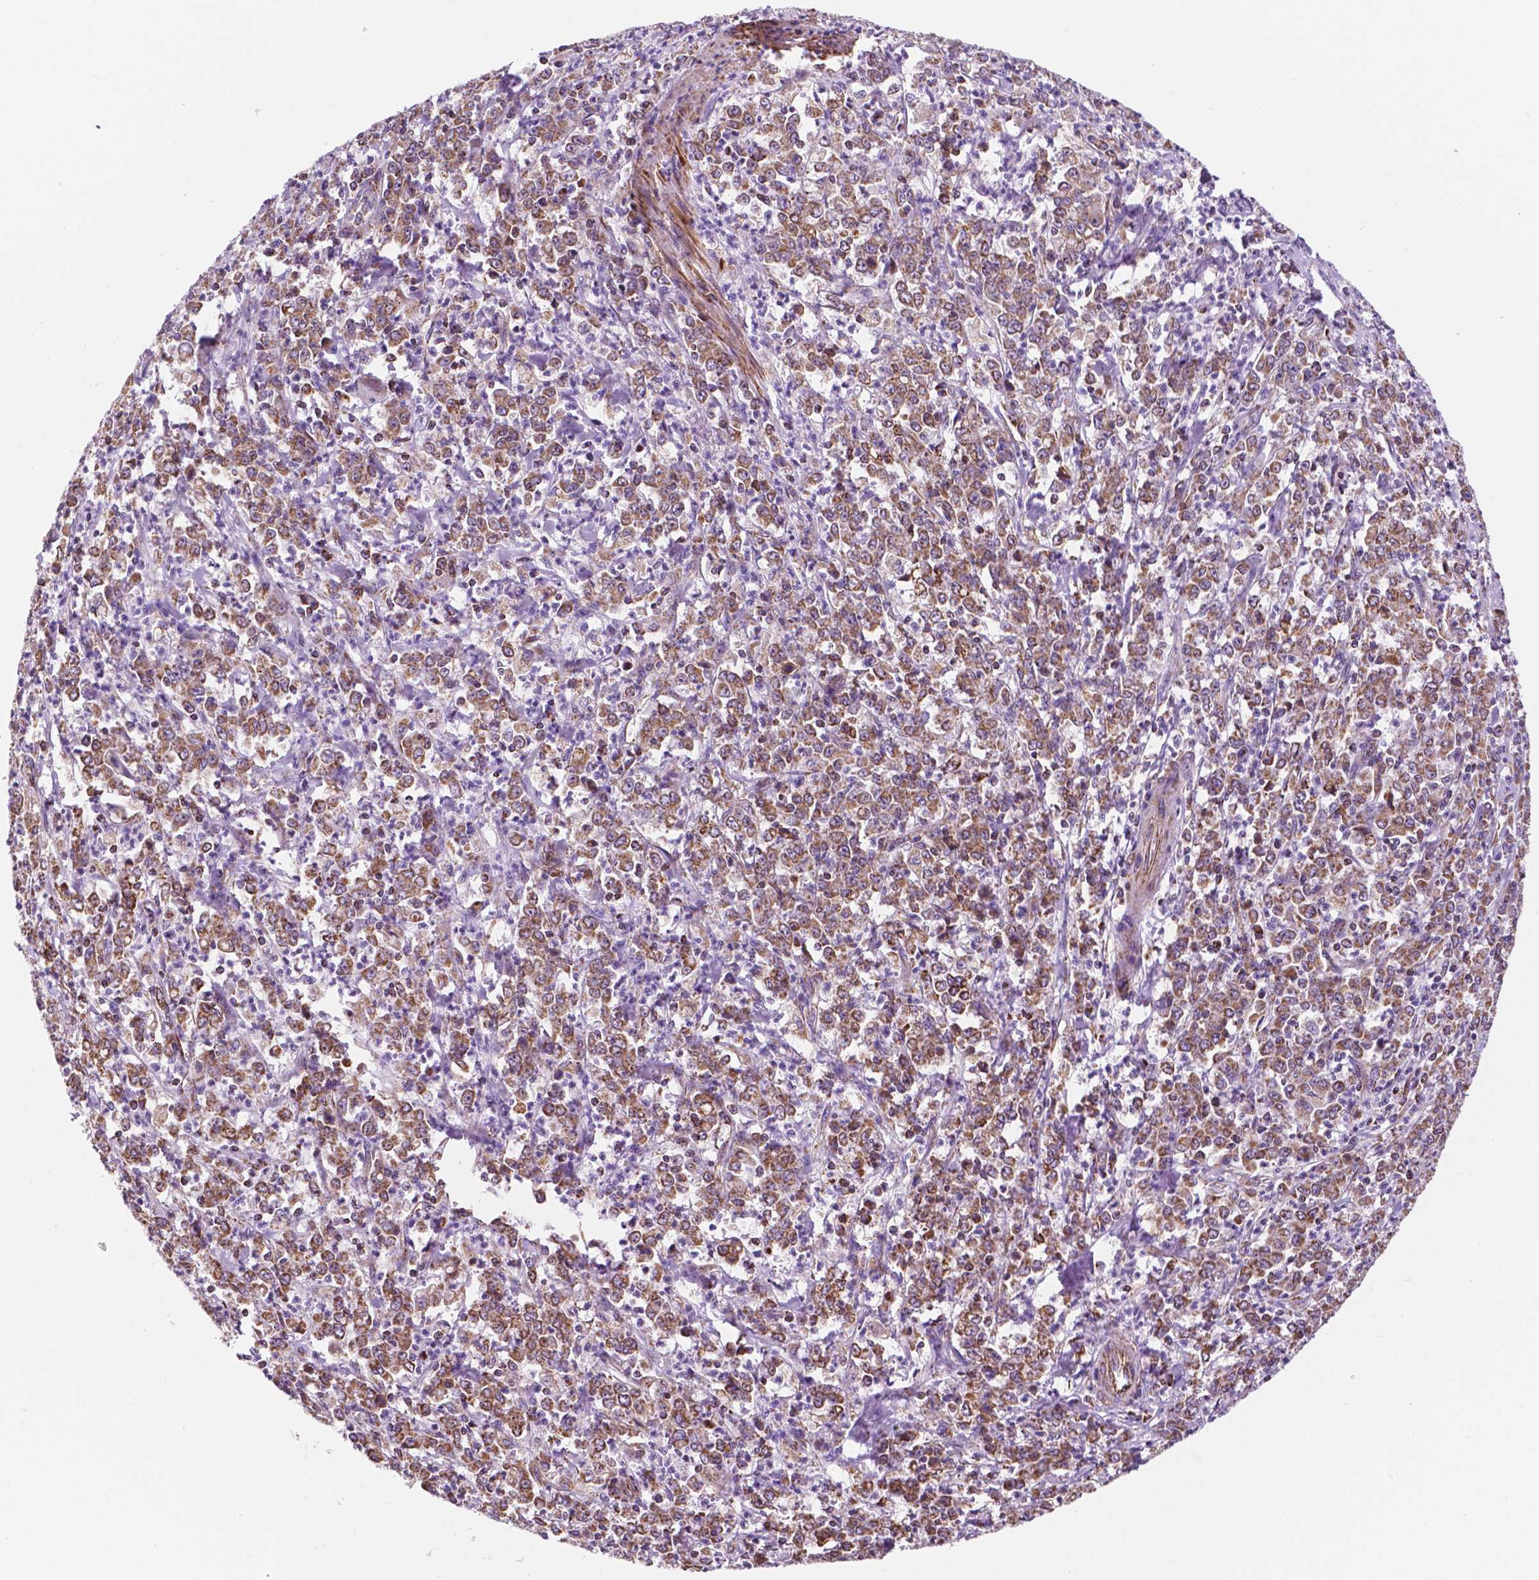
{"staining": {"intensity": "moderate", "quantity": ">75%", "location": "cytoplasmic/membranous"}, "tissue": "stomach cancer", "cell_type": "Tumor cells", "image_type": "cancer", "snomed": [{"axis": "morphology", "description": "Adenocarcinoma, NOS"}, {"axis": "topography", "description": "Stomach, lower"}], "caption": "Immunohistochemical staining of human stomach cancer reveals moderate cytoplasmic/membranous protein positivity in about >75% of tumor cells.", "gene": "GEMIN4", "patient": {"sex": "female", "age": 71}}